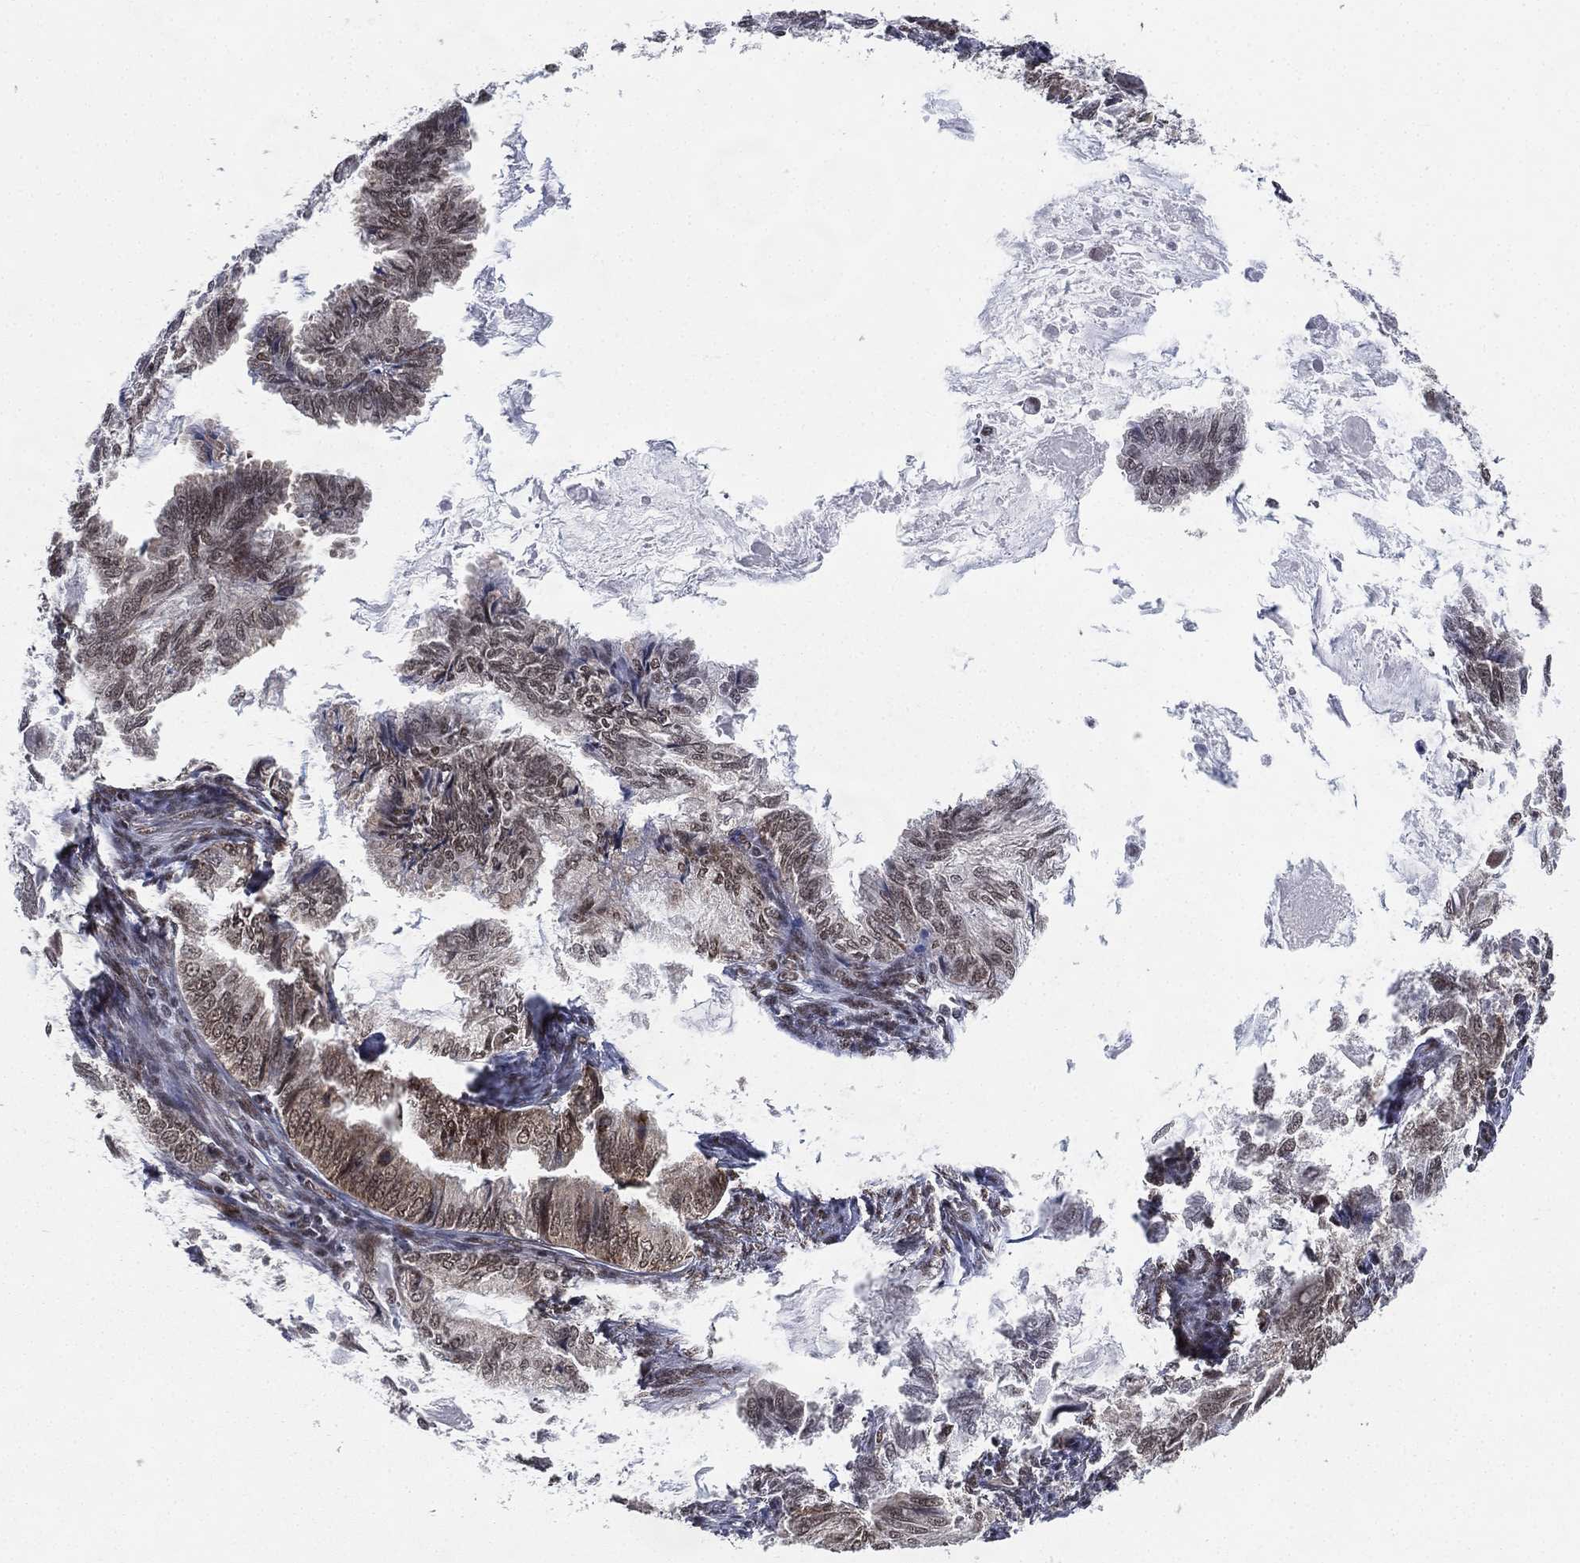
{"staining": {"intensity": "negative", "quantity": "none", "location": "none"}, "tissue": "endometrial cancer", "cell_type": "Tumor cells", "image_type": "cancer", "snomed": [{"axis": "morphology", "description": "Adenocarcinoma, NOS"}, {"axis": "topography", "description": "Endometrium"}], "caption": "An image of human adenocarcinoma (endometrial) is negative for staining in tumor cells.", "gene": "FUBP3", "patient": {"sex": "female", "age": 86}}